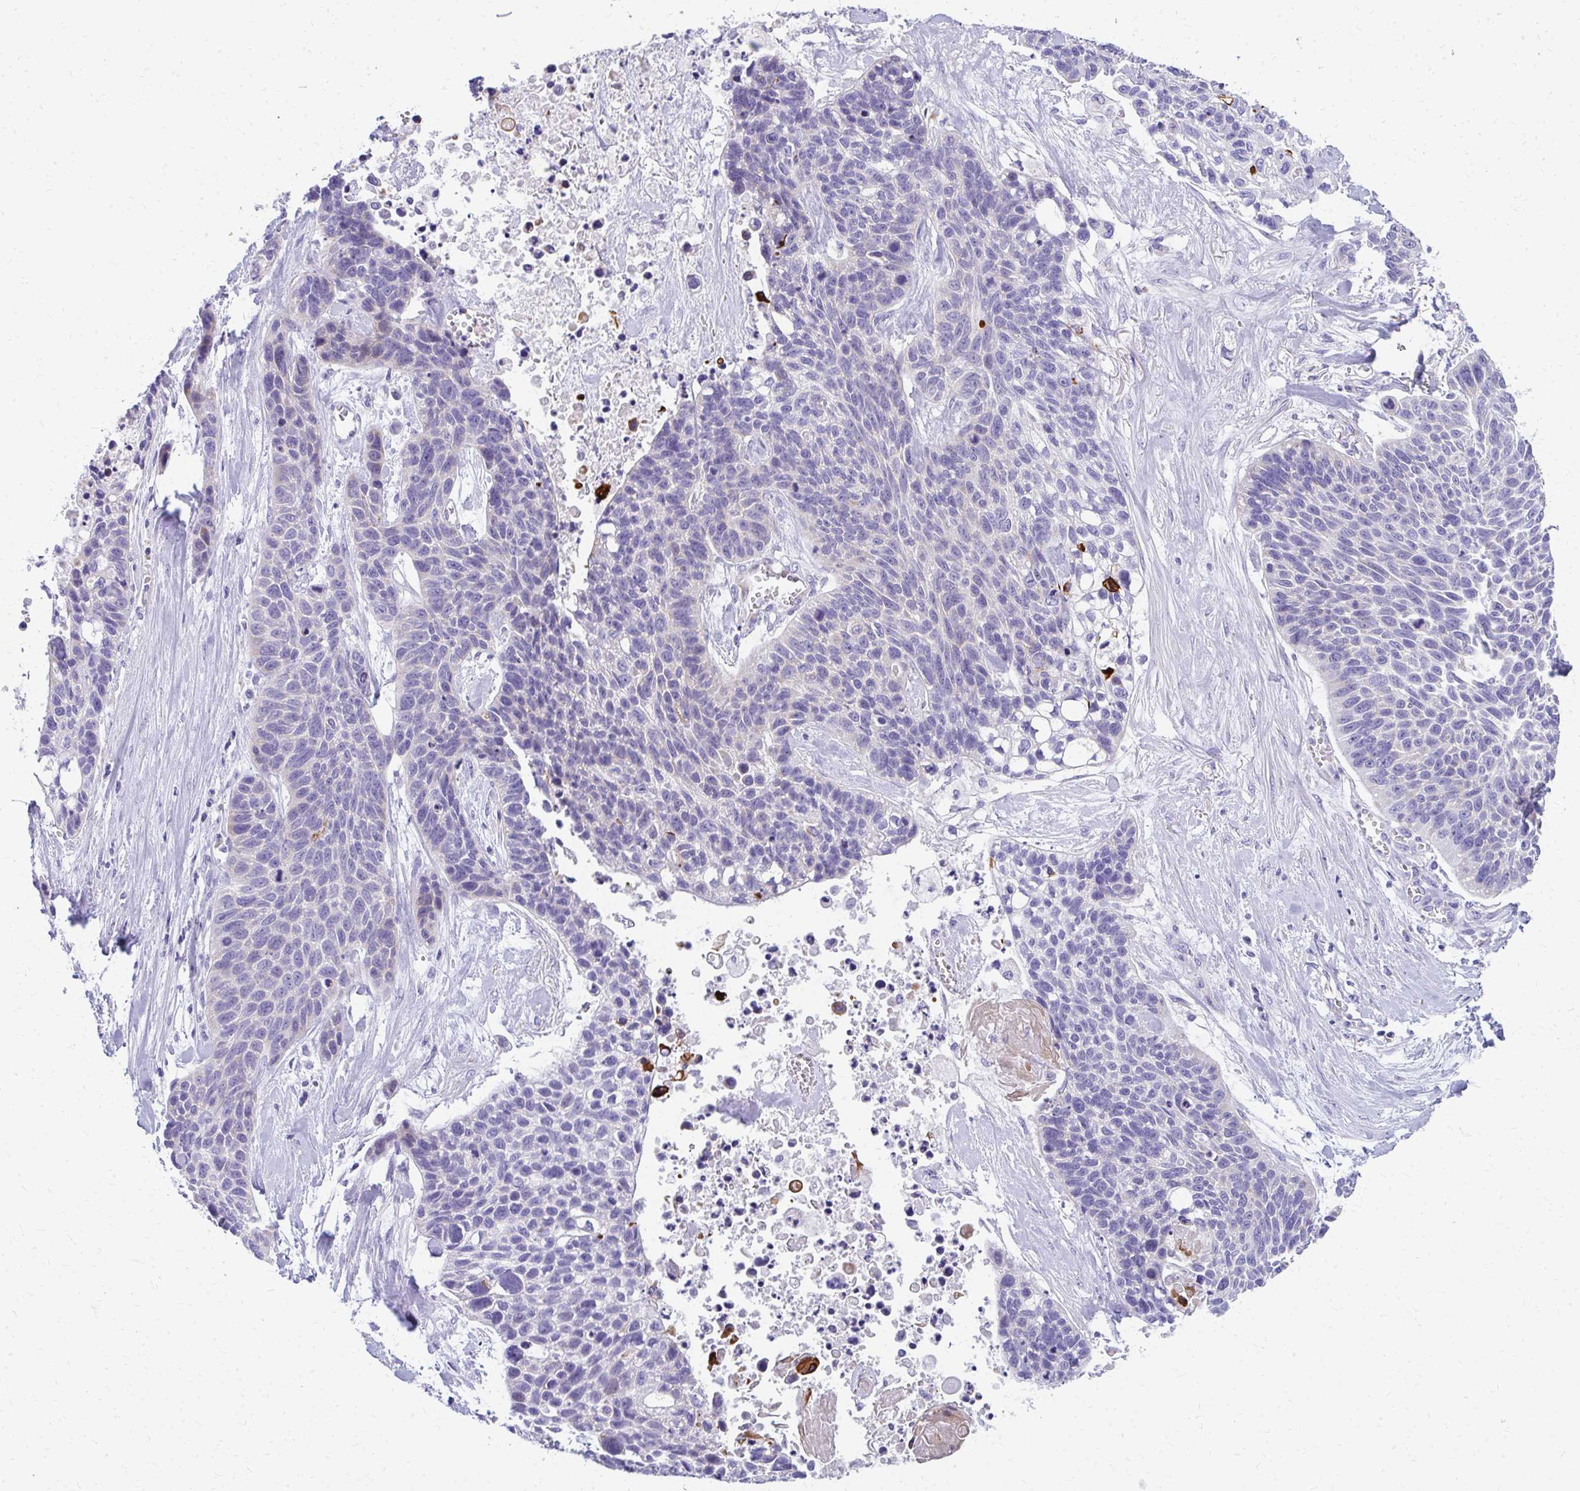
{"staining": {"intensity": "negative", "quantity": "none", "location": "none"}, "tissue": "lung cancer", "cell_type": "Tumor cells", "image_type": "cancer", "snomed": [{"axis": "morphology", "description": "Squamous cell carcinoma, NOS"}, {"axis": "topography", "description": "Lung"}], "caption": "The image displays no significant staining in tumor cells of squamous cell carcinoma (lung).", "gene": "IL37", "patient": {"sex": "male", "age": 62}}